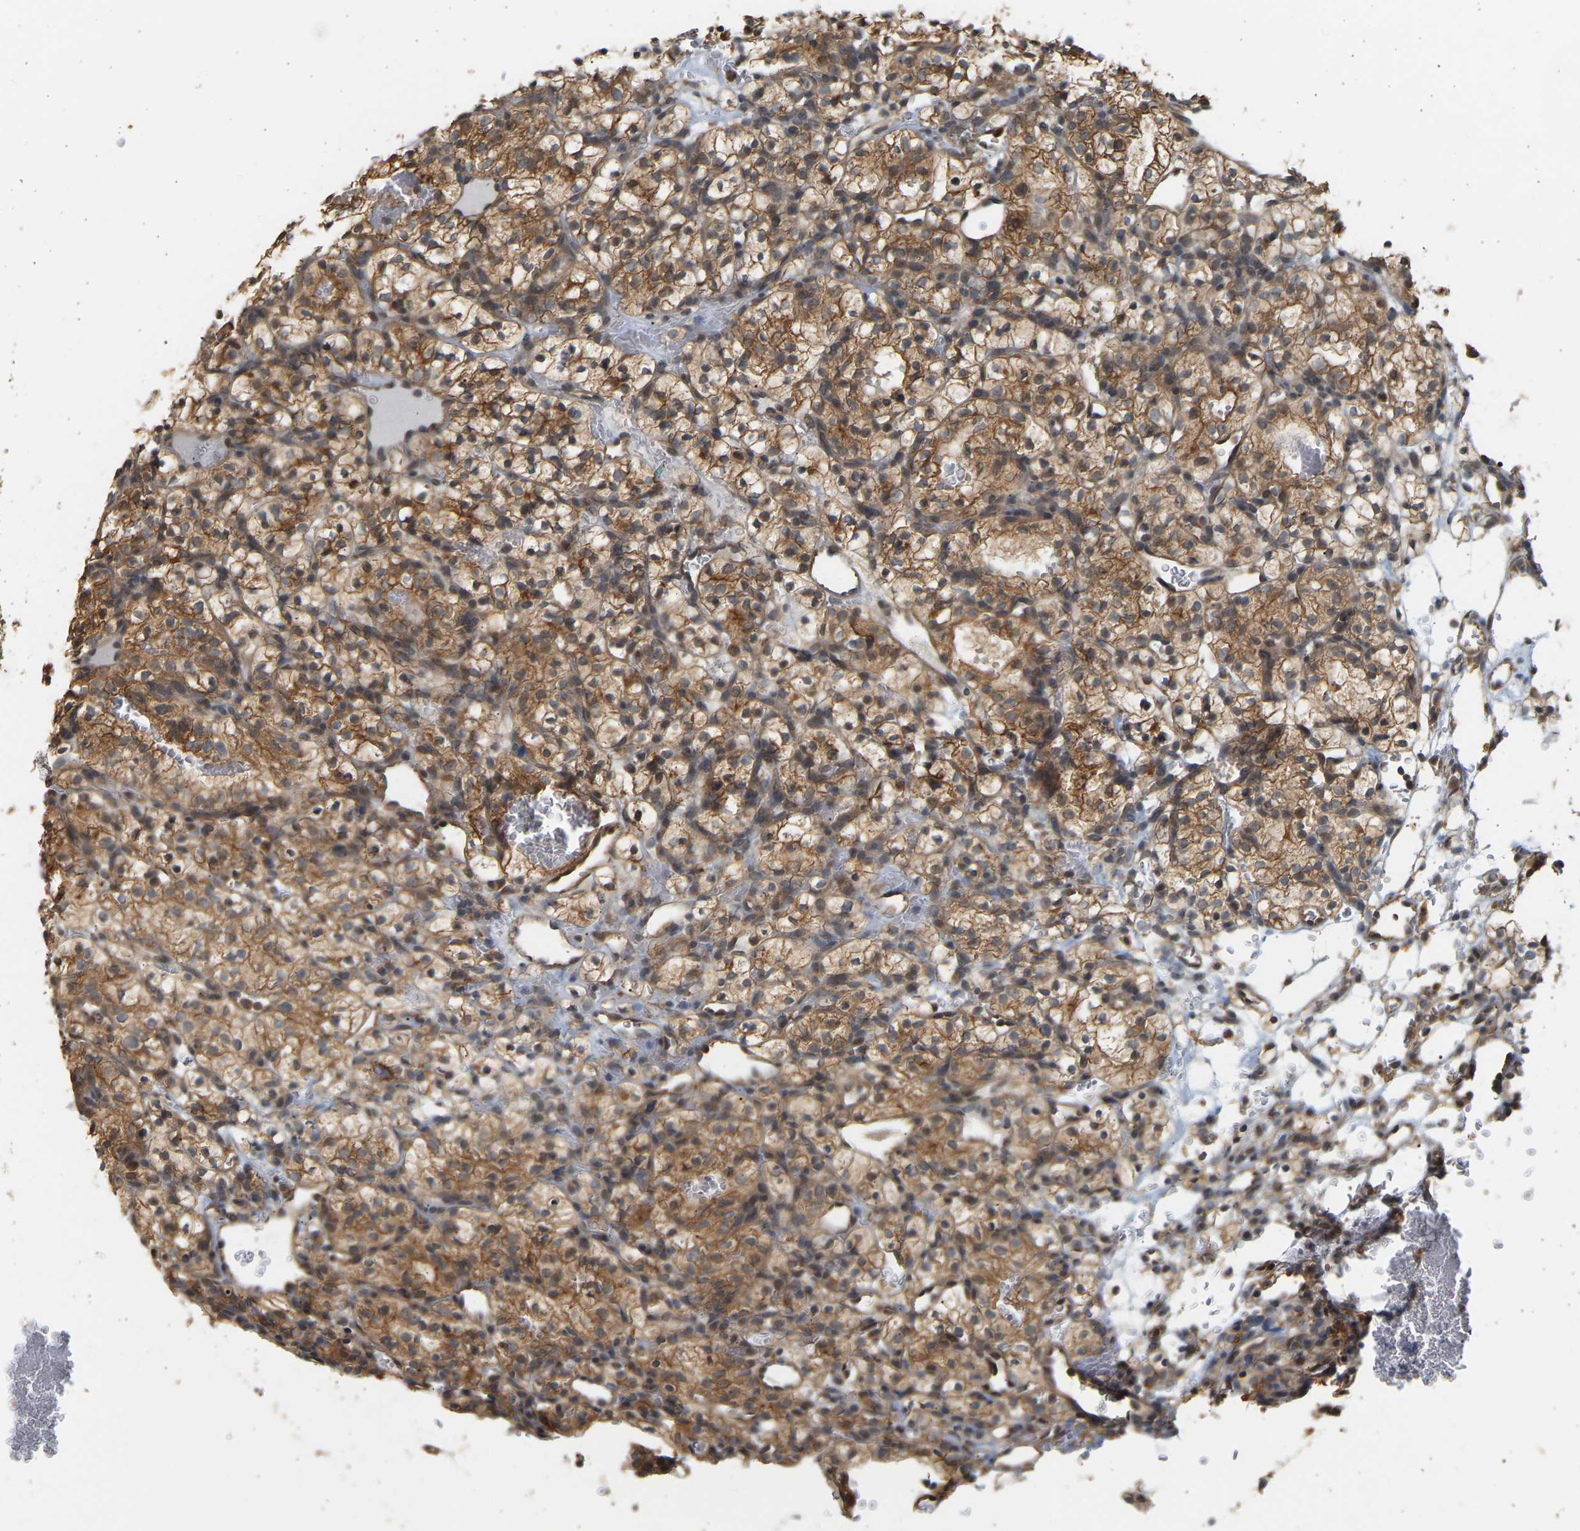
{"staining": {"intensity": "moderate", "quantity": ">75%", "location": "cytoplasmic/membranous"}, "tissue": "renal cancer", "cell_type": "Tumor cells", "image_type": "cancer", "snomed": [{"axis": "morphology", "description": "Adenocarcinoma, NOS"}, {"axis": "topography", "description": "Kidney"}], "caption": "A high-resolution histopathology image shows immunohistochemistry (IHC) staining of renal cancer (adenocarcinoma), which shows moderate cytoplasmic/membranous expression in approximately >75% of tumor cells. The protein is shown in brown color, while the nuclei are stained blue.", "gene": "B4GALT6", "patient": {"sex": "female", "age": 57}}